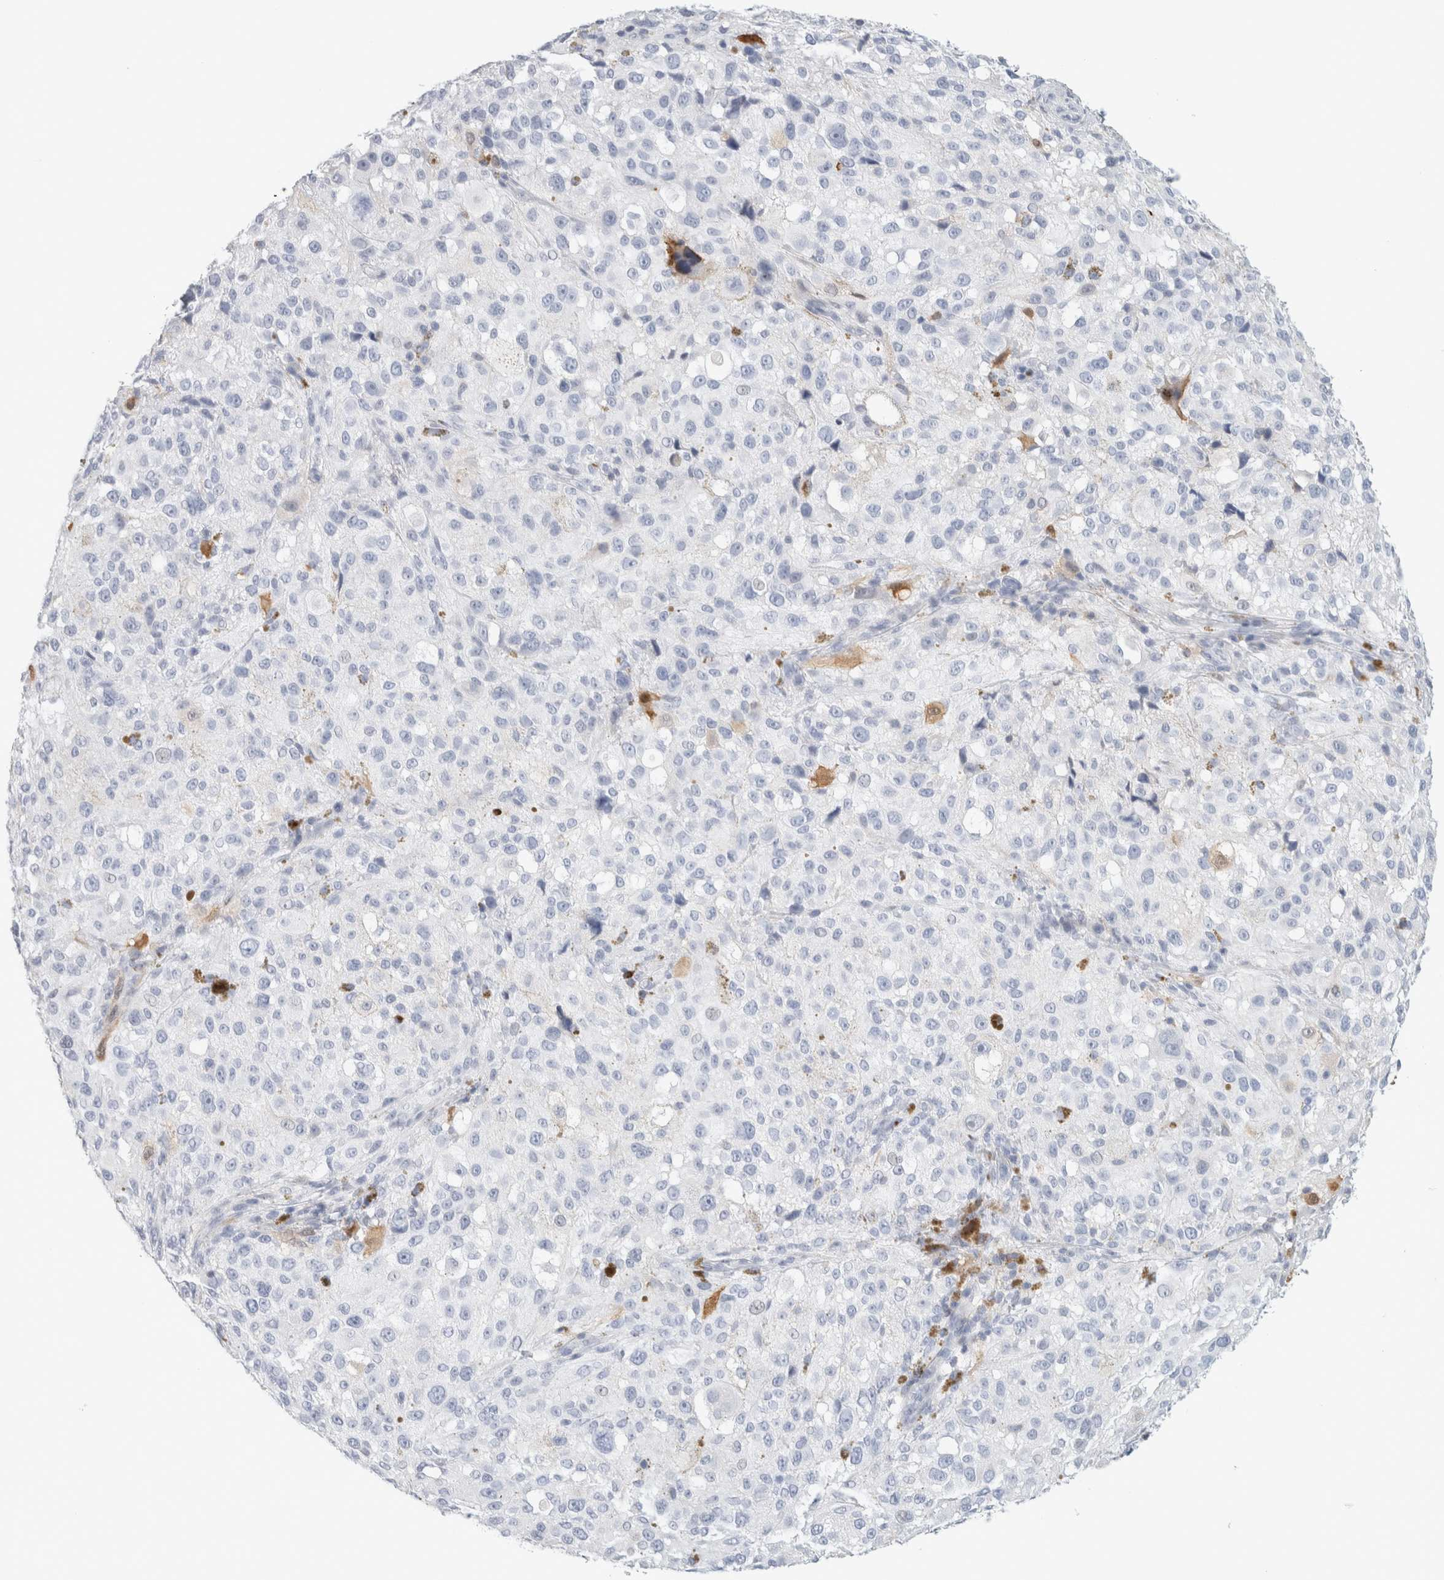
{"staining": {"intensity": "negative", "quantity": "none", "location": "none"}, "tissue": "melanoma", "cell_type": "Tumor cells", "image_type": "cancer", "snomed": [{"axis": "morphology", "description": "Necrosis, NOS"}, {"axis": "morphology", "description": "Malignant melanoma, NOS"}, {"axis": "topography", "description": "Skin"}], "caption": "Protein analysis of melanoma demonstrates no significant staining in tumor cells.", "gene": "P2RY2", "patient": {"sex": "female", "age": 87}}